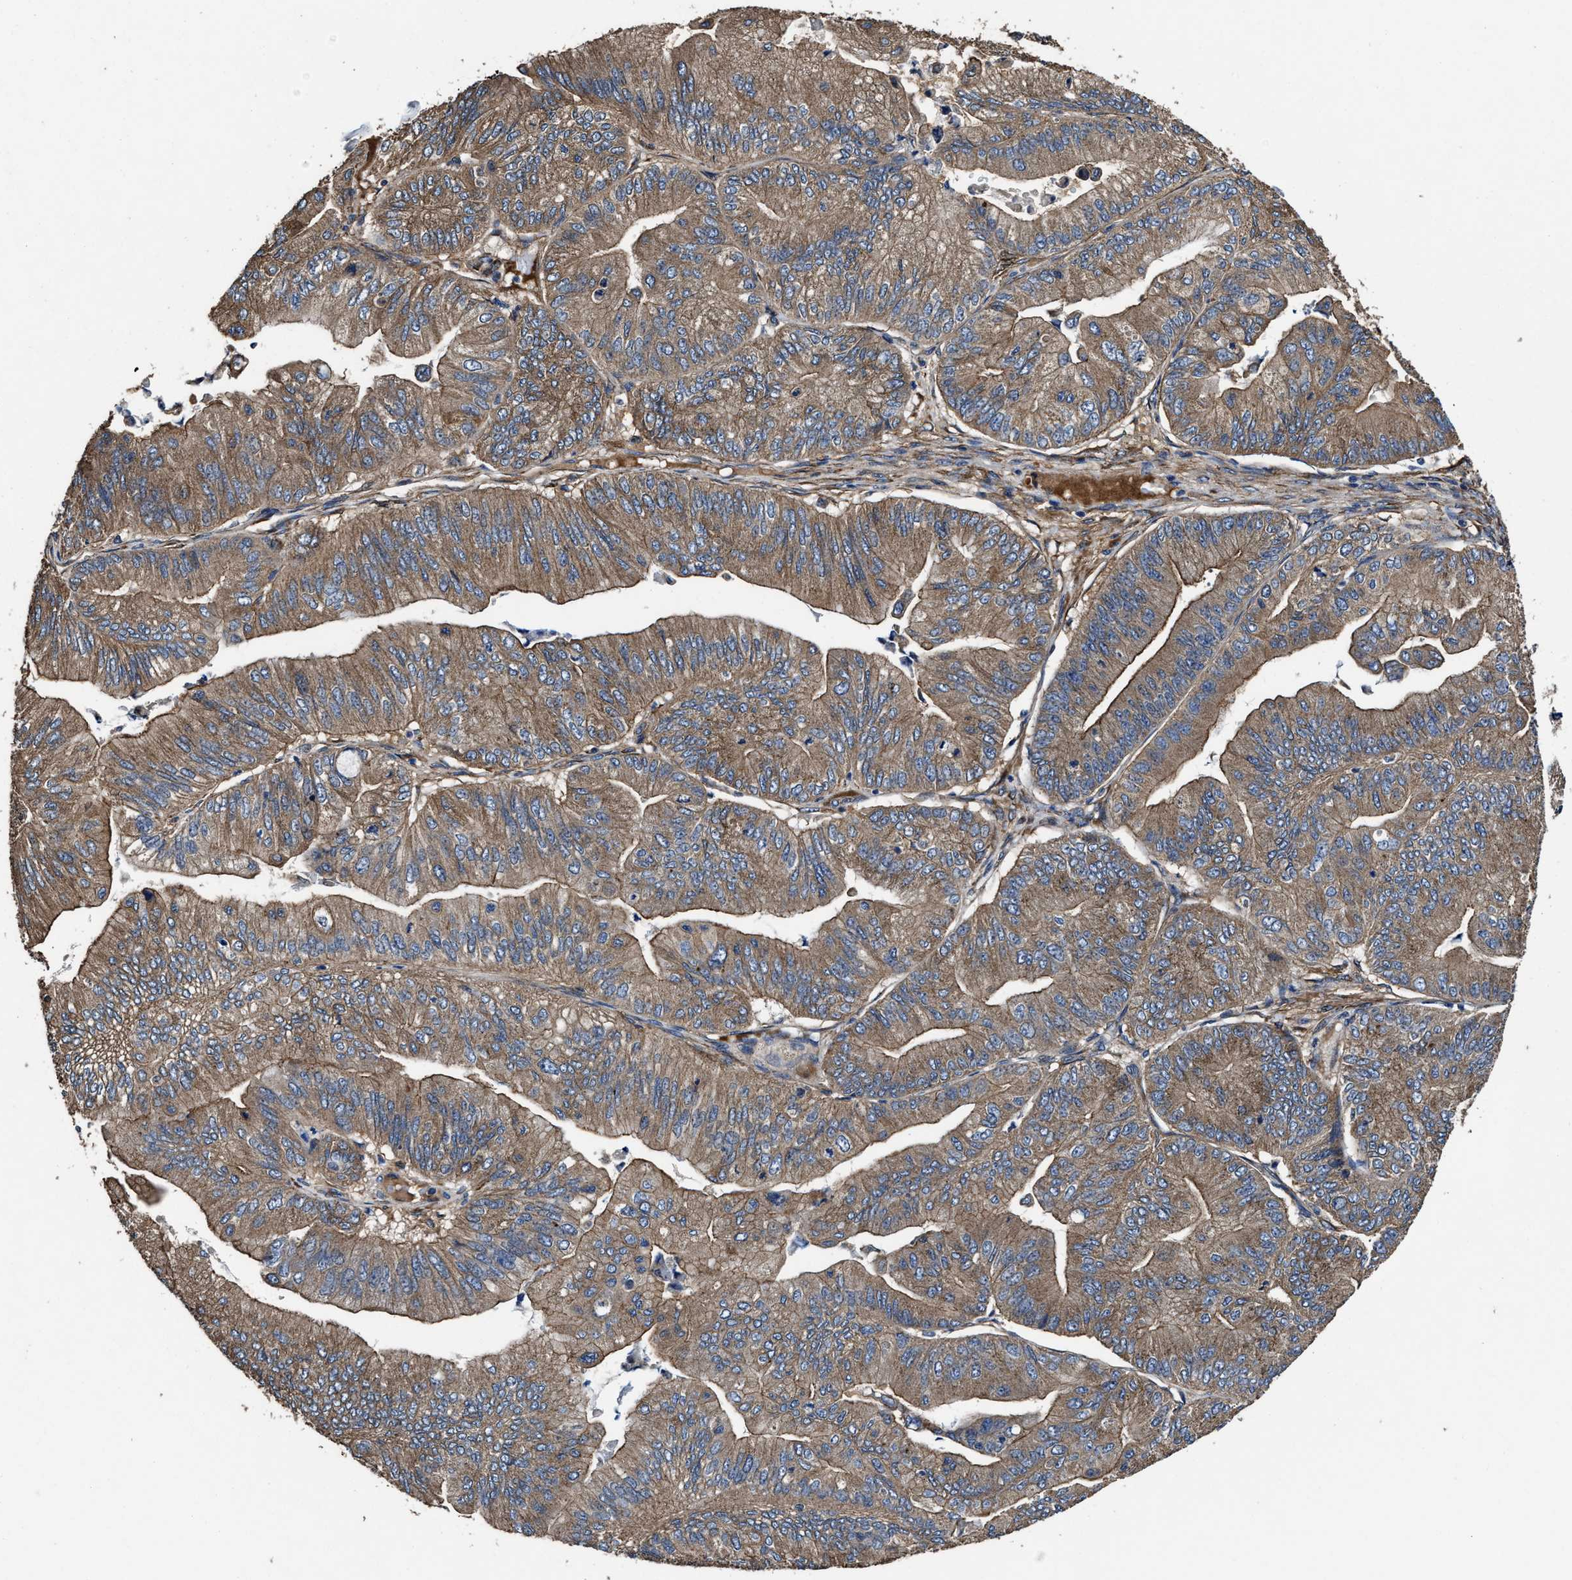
{"staining": {"intensity": "moderate", "quantity": ">75%", "location": "cytoplasmic/membranous"}, "tissue": "ovarian cancer", "cell_type": "Tumor cells", "image_type": "cancer", "snomed": [{"axis": "morphology", "description": "Cystadenocarcinoma, mucinous, NOS"}, {"axis": "topography", "description": "Ovary"}], "caption": "Approximately >75% of tumor cells in ovarian cancer (mucinous cystadenocarcinoma) reveal moderate cytoplasmic/membranous protein expression as visualized by brown immunohistochemical staining.", "gene": "IDNK", "patient": {"sex": "female", "age": 61}}